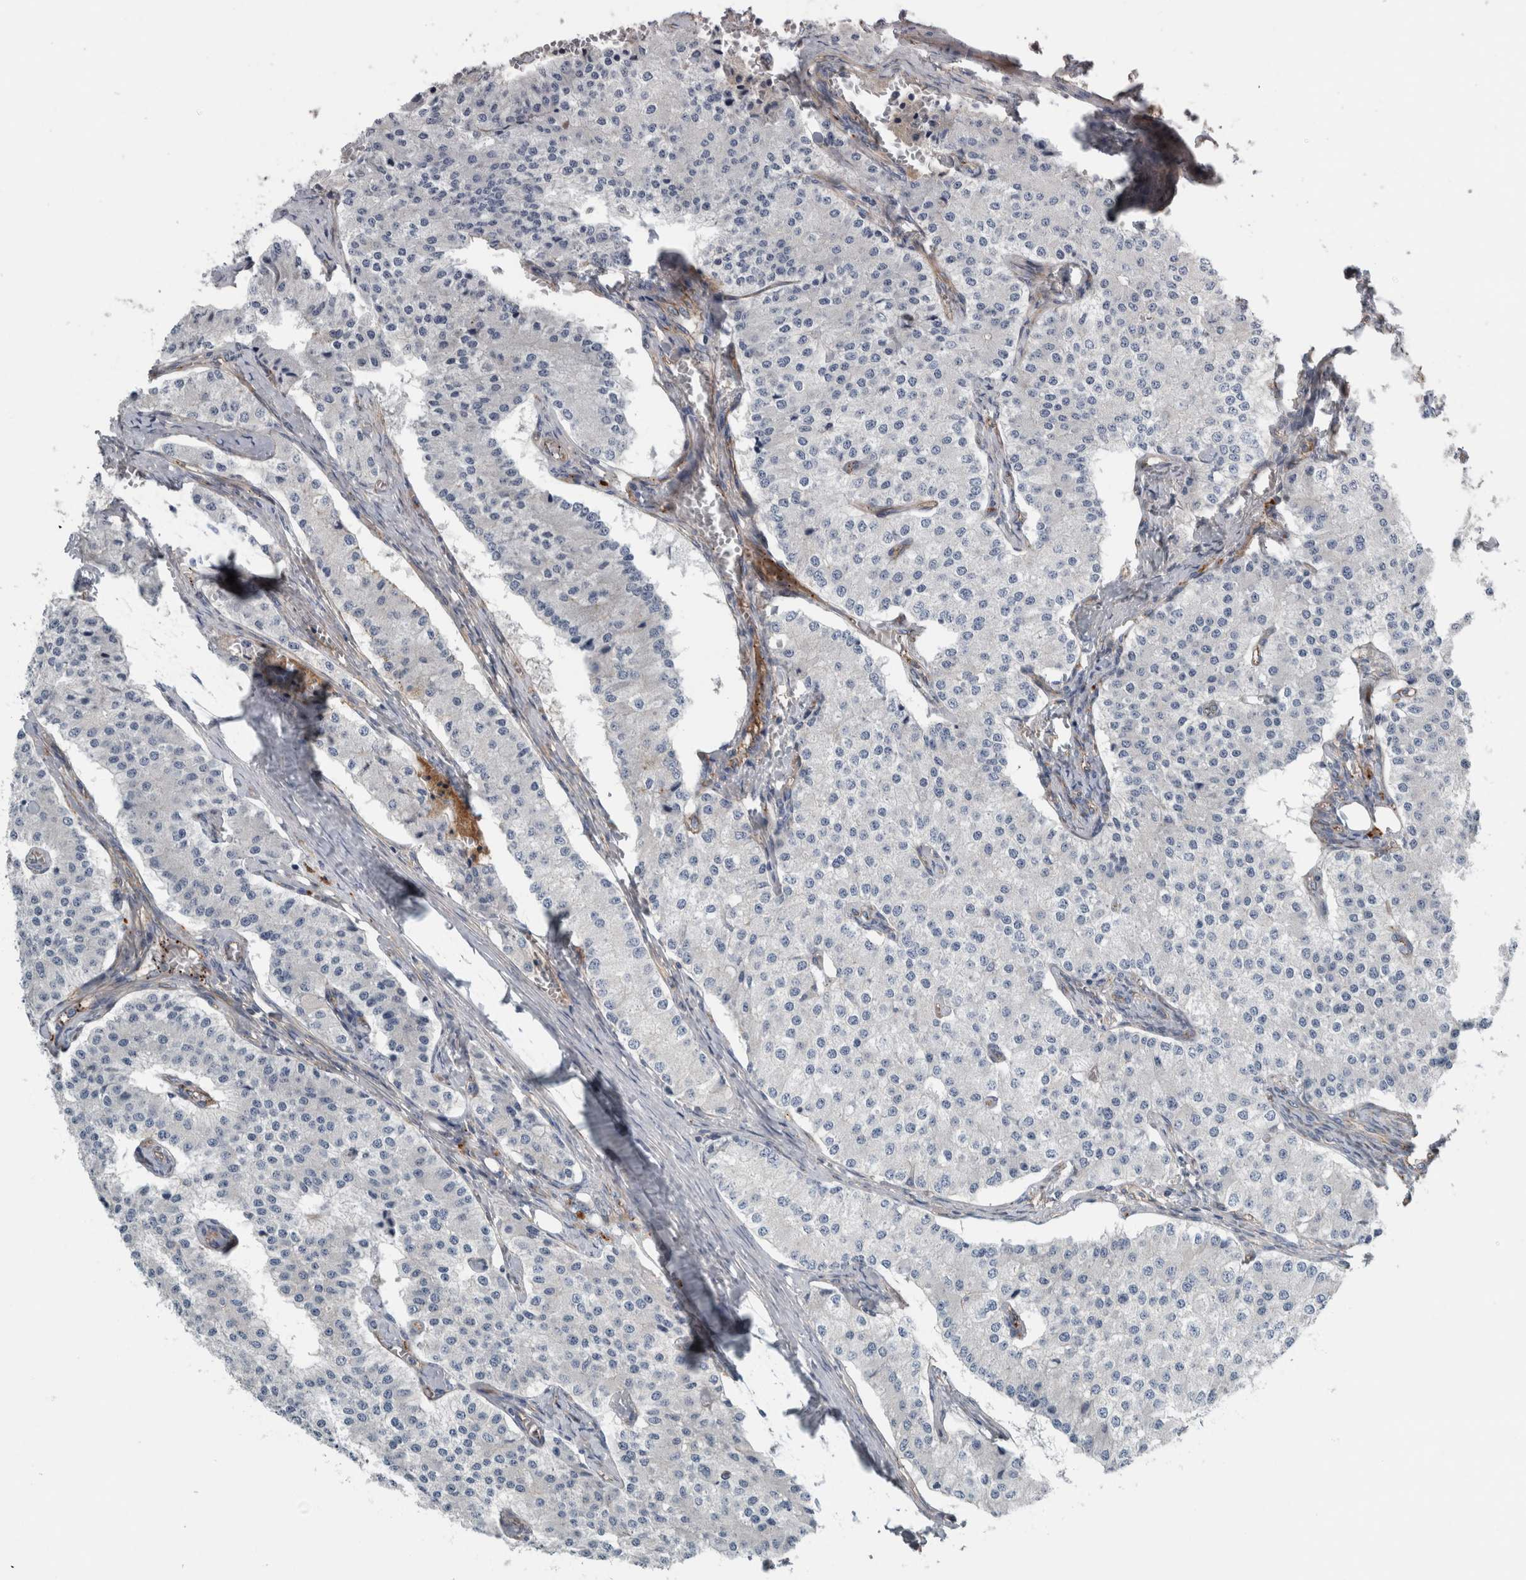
{"staining": {"intensity": "negative", "quantity": "none", "location": "none"}, "tissue": "carcinoid", "cell_type": "Tumor cells", "image_type": "cancer", "snomed": [{"axis": "morphology", "description": "Carcinoid, malignant, NOS"}, {"axis": "topography", "description": "Colon"}], "caption": "This is a histopathology image of immunohistochemistry staining of carcinoid, which shows no positivity in tumor cells. (Brightfield microscopy of DAB (3,3'-diaminobenzidine) IHC at high magnification).", "gene": "GLT8D2", "patient": {"sex": "female", "age": 52}}